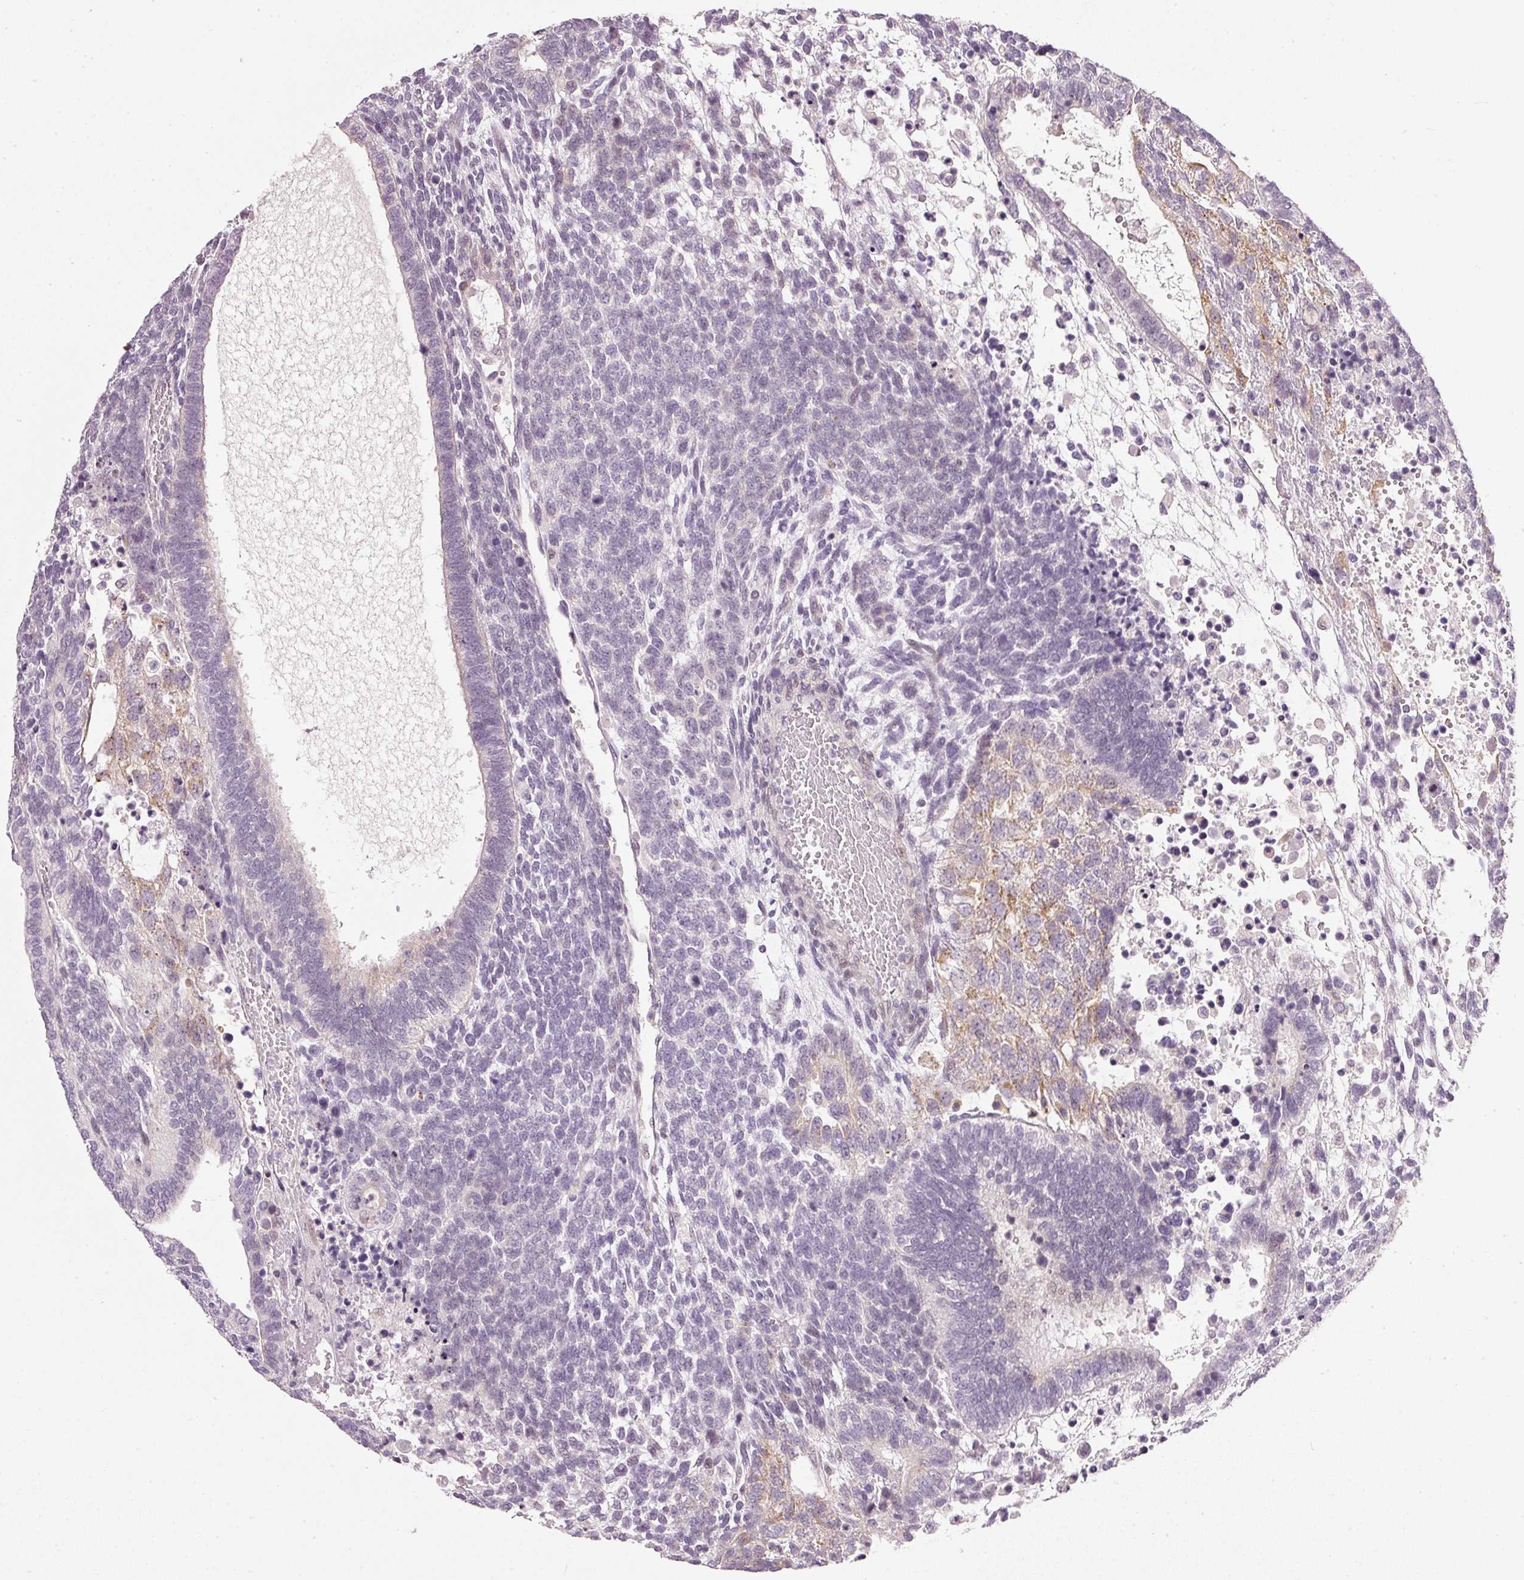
{"staining": {"intensity": "moderate", "quantity": "<25%", "location": "cytoplasmic/membranous"}, "tissue": "testis cancer", "cell_type": "Tumor cells", "image_type": "cancer", "snomed": [{"axis": "morphology", "description": "Carcinoma, Embryonal, NOS"}, {"axis": "topography", "description": "Testis"}], "caption": "Immunohistochemistry (IHC) of testis cancer exhibits low levels of moderate cytoplasmic/membranous positivity in approximately <25% of tumor cells.", "gene": "NRDE2", "patient": {"sex": "male", "age": 23}}